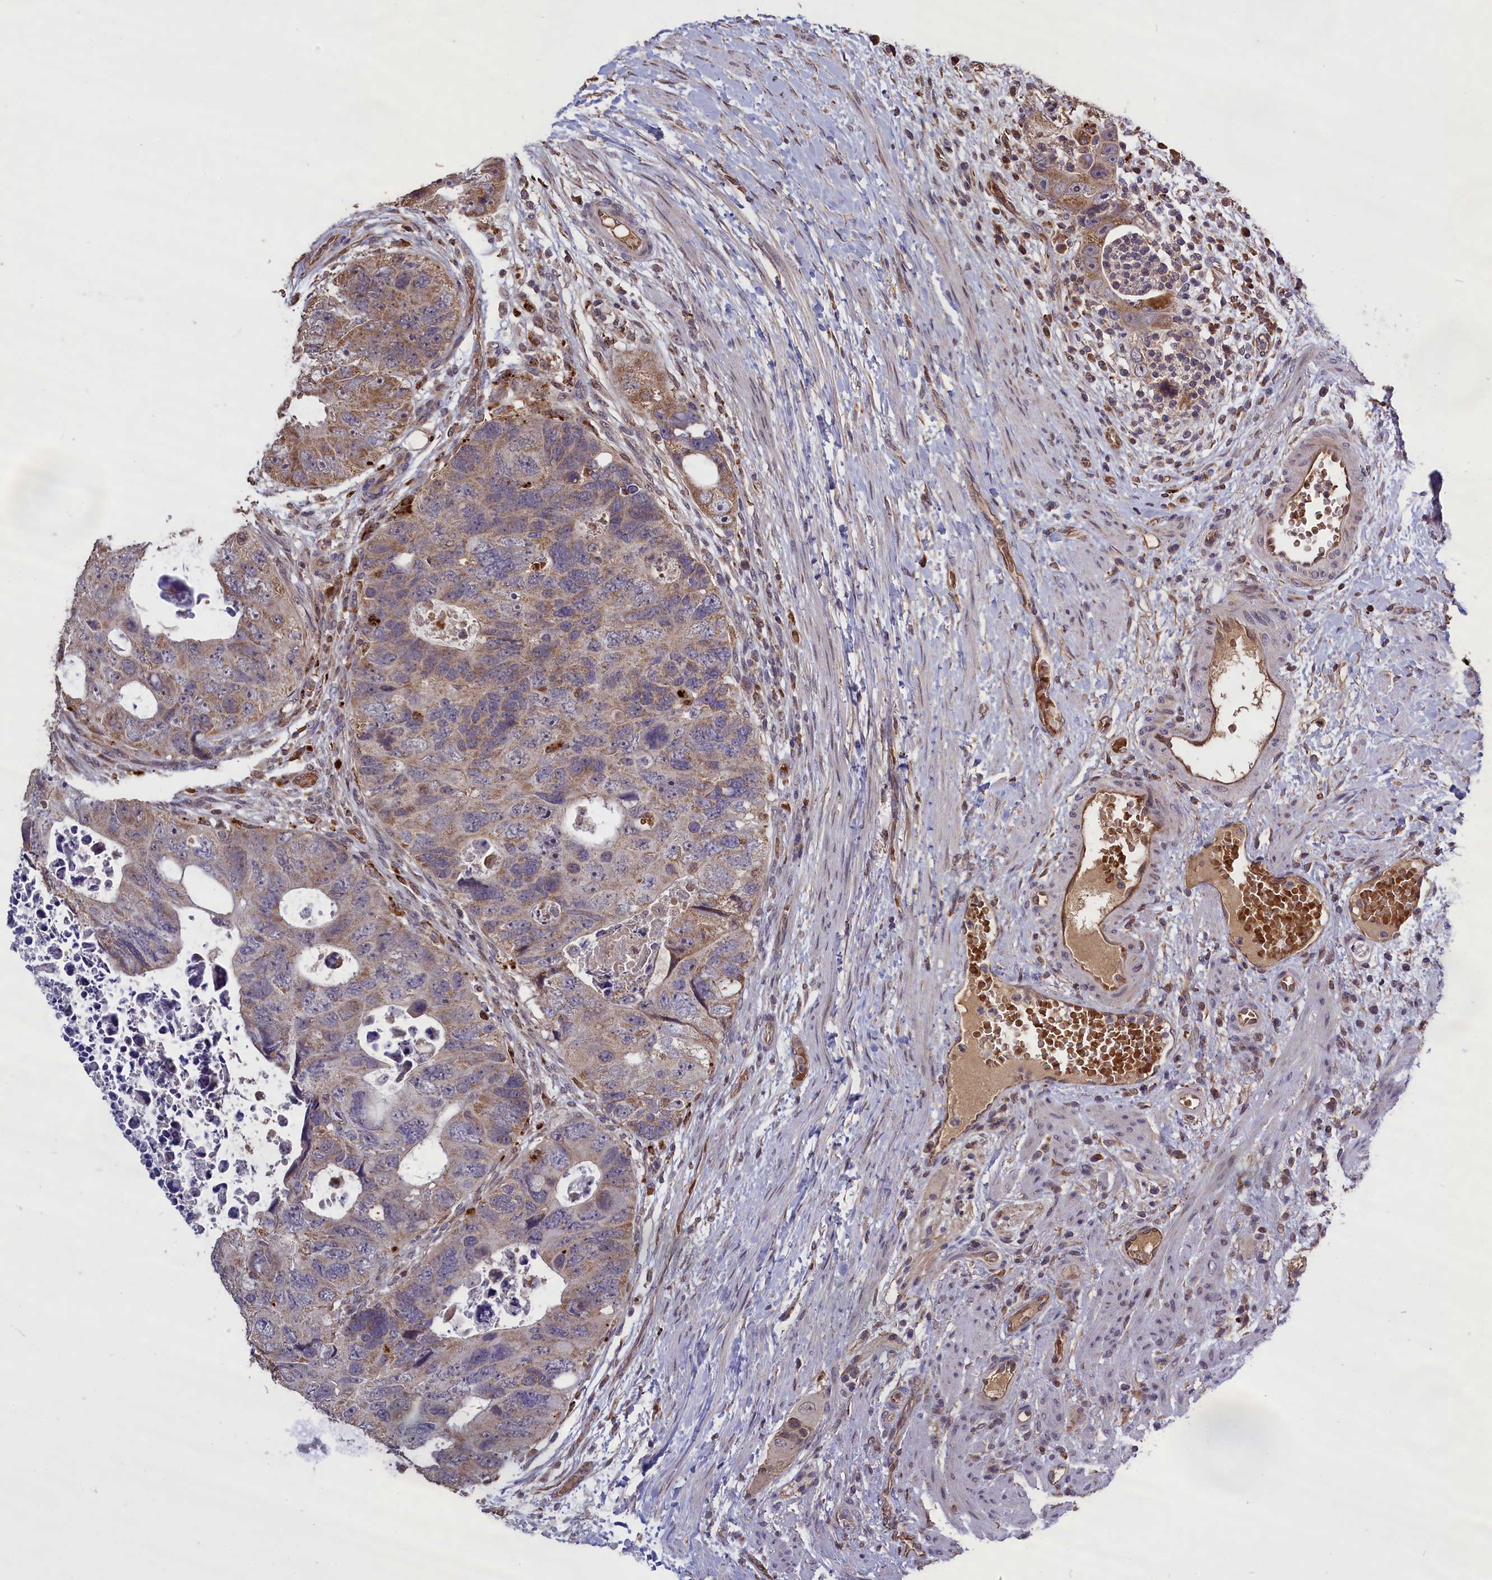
{"staining": {"intensity": "moderate", "quantity": "25%-75%", "location": "cytoplasmic/membranous"}, "tissue": "colorectal cancer", "cell_type": "Tumor cells", "image_type": "cancer", "snomed": [{"axis": "morphology", "description": "Adenocarcinoma, NOS"}, {"axis": "topography", "description": "Rectum"}], "caption": "Colorectal cancer (adenocarcinoma) stained for a protein reveals moderate cytoplasmic/membranous positivity in tumor cells.", "gene": "CLRN2", "patient": {"sex": "male", "age": 59}}